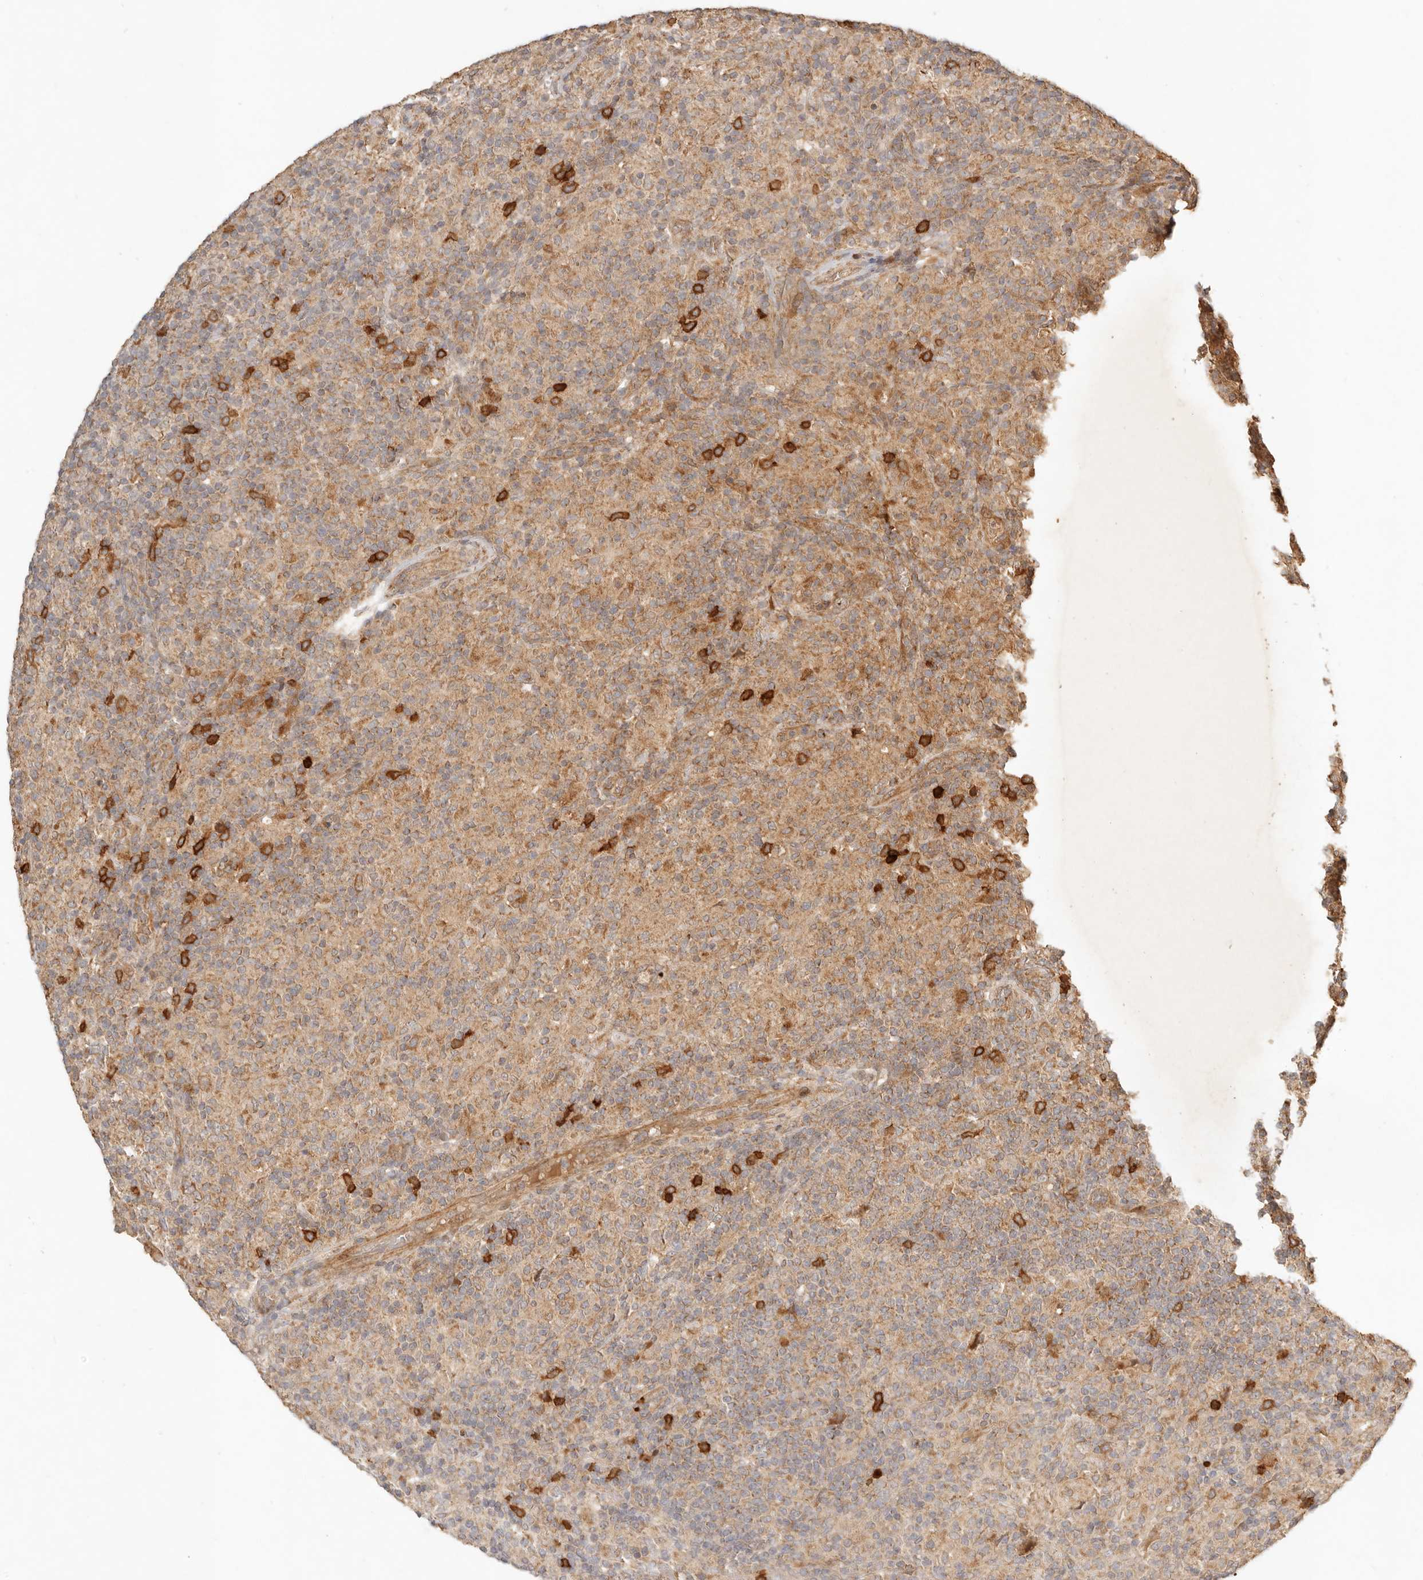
{"staining": {"intensity": "weak", "quantity": ">75%", "location": "cytoplasmic/membranous"}, "tissue": "lymphoma", "cell_type": "Tumor cells", "image_type": "cancer", "snomed": [{"axis": "morphology", "description": "Hodgkin's disease, NOS"}, {"axis": "topography", "description": "Lymph node"}], "caption": "Immunohistochemical staining of lymphoma displays low levels of weak cytoplasmic/membranous staining in approximately >75% of tumor cells.", "gene": "CLEC4C", "patient": {"sex": "male", "age": 70}}